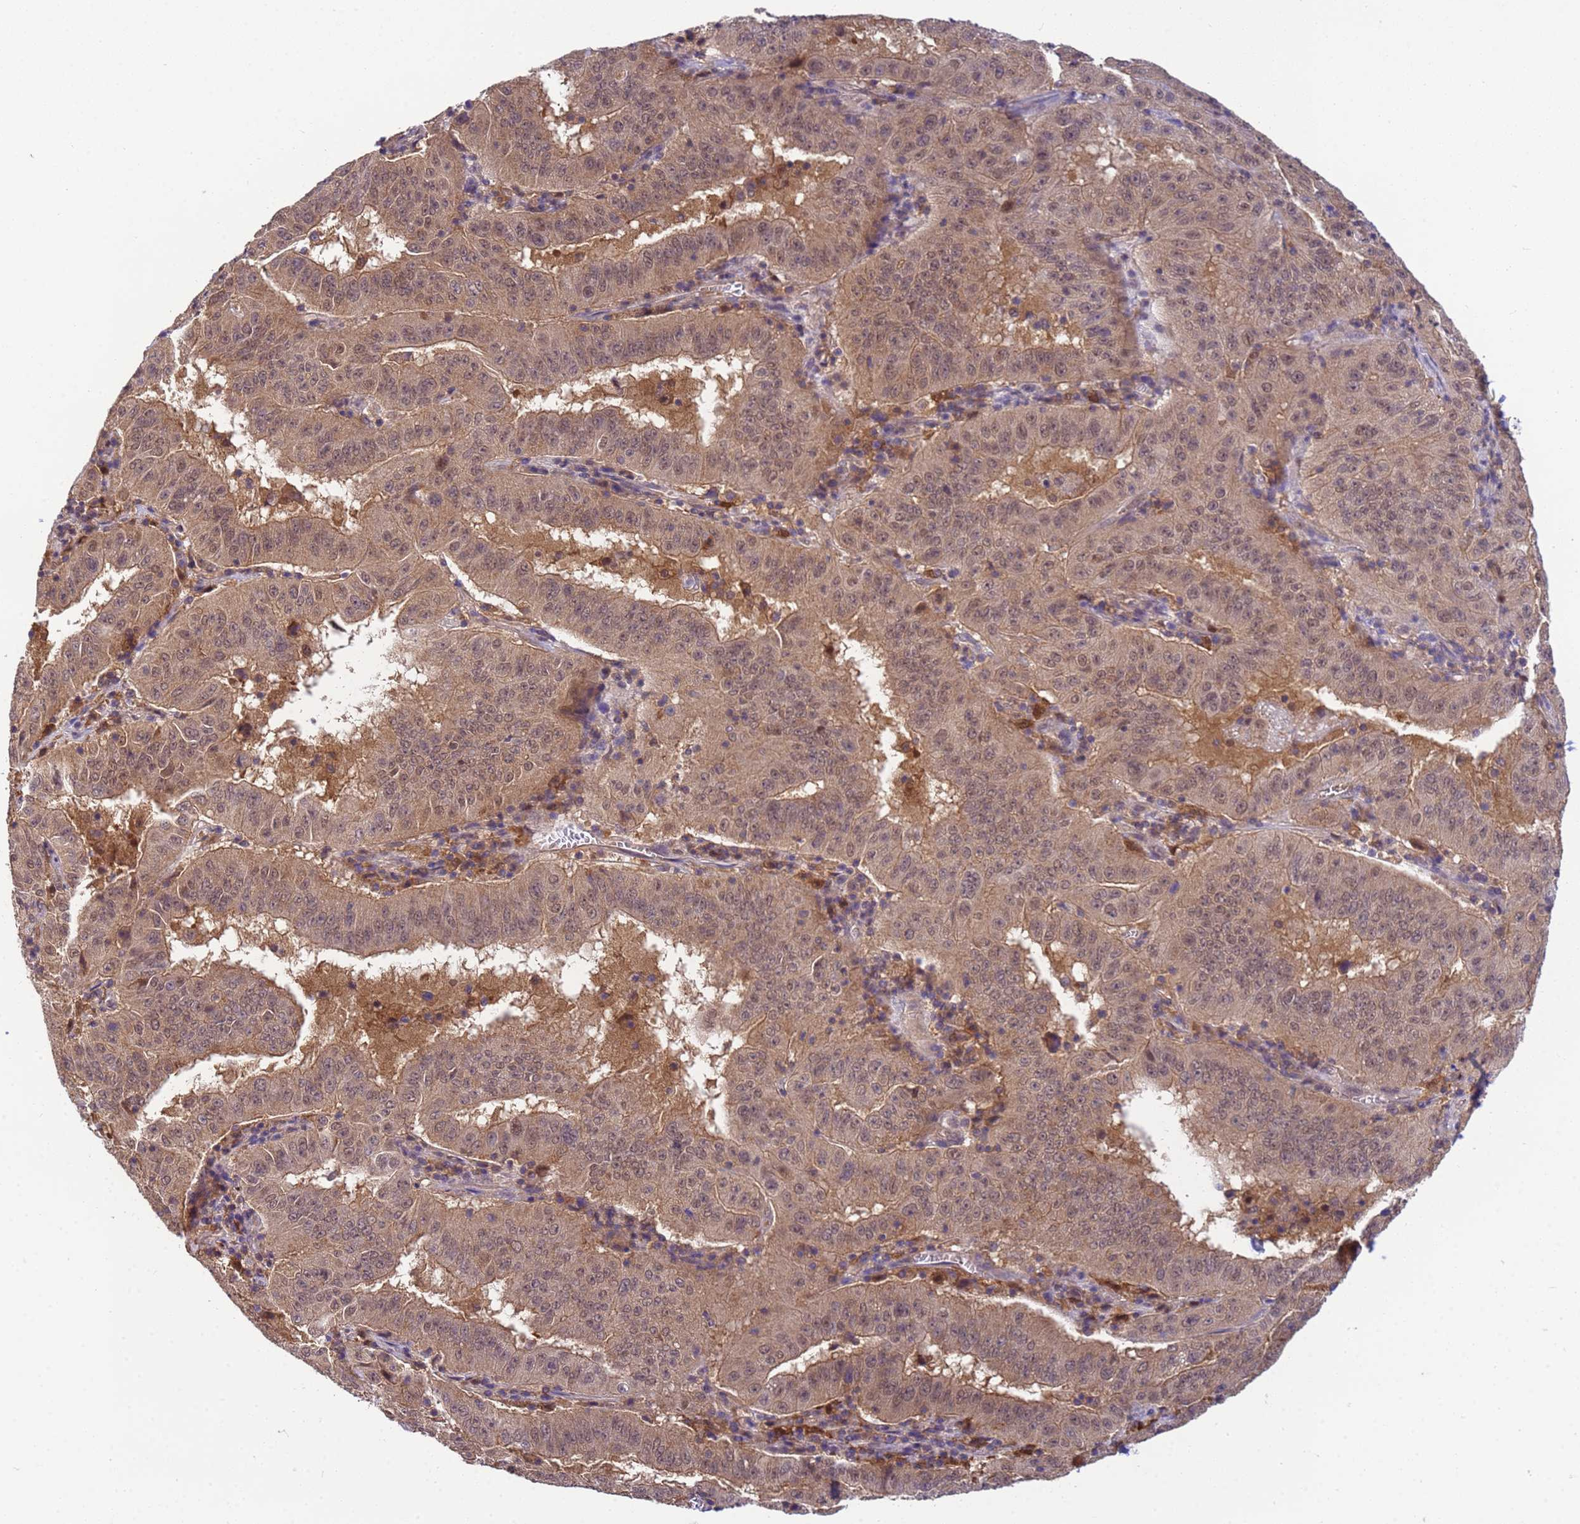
{"staining": {"intensity": "moderate", "quantity": ">75%", "location": "cytoplasmic/membranous,nuclear"}, "tissue": "pancreatic cancer", "cell_type": "Tumor cells", "image_type": "cancer", "snomed": [{"axis": "morphology", "description": "Adenocarcinoma, NOS"}, {"axis": "topography", "description": "Pancreas"}], "caption": "Tumor cells demonstrate medium levels of moderate cytoplasmic/membranous and nuclear positivity in about >75% of cells in pancreatic cancer.", "gene": "NPEPPS", "patient": {"sex": "male", "age": 63}}